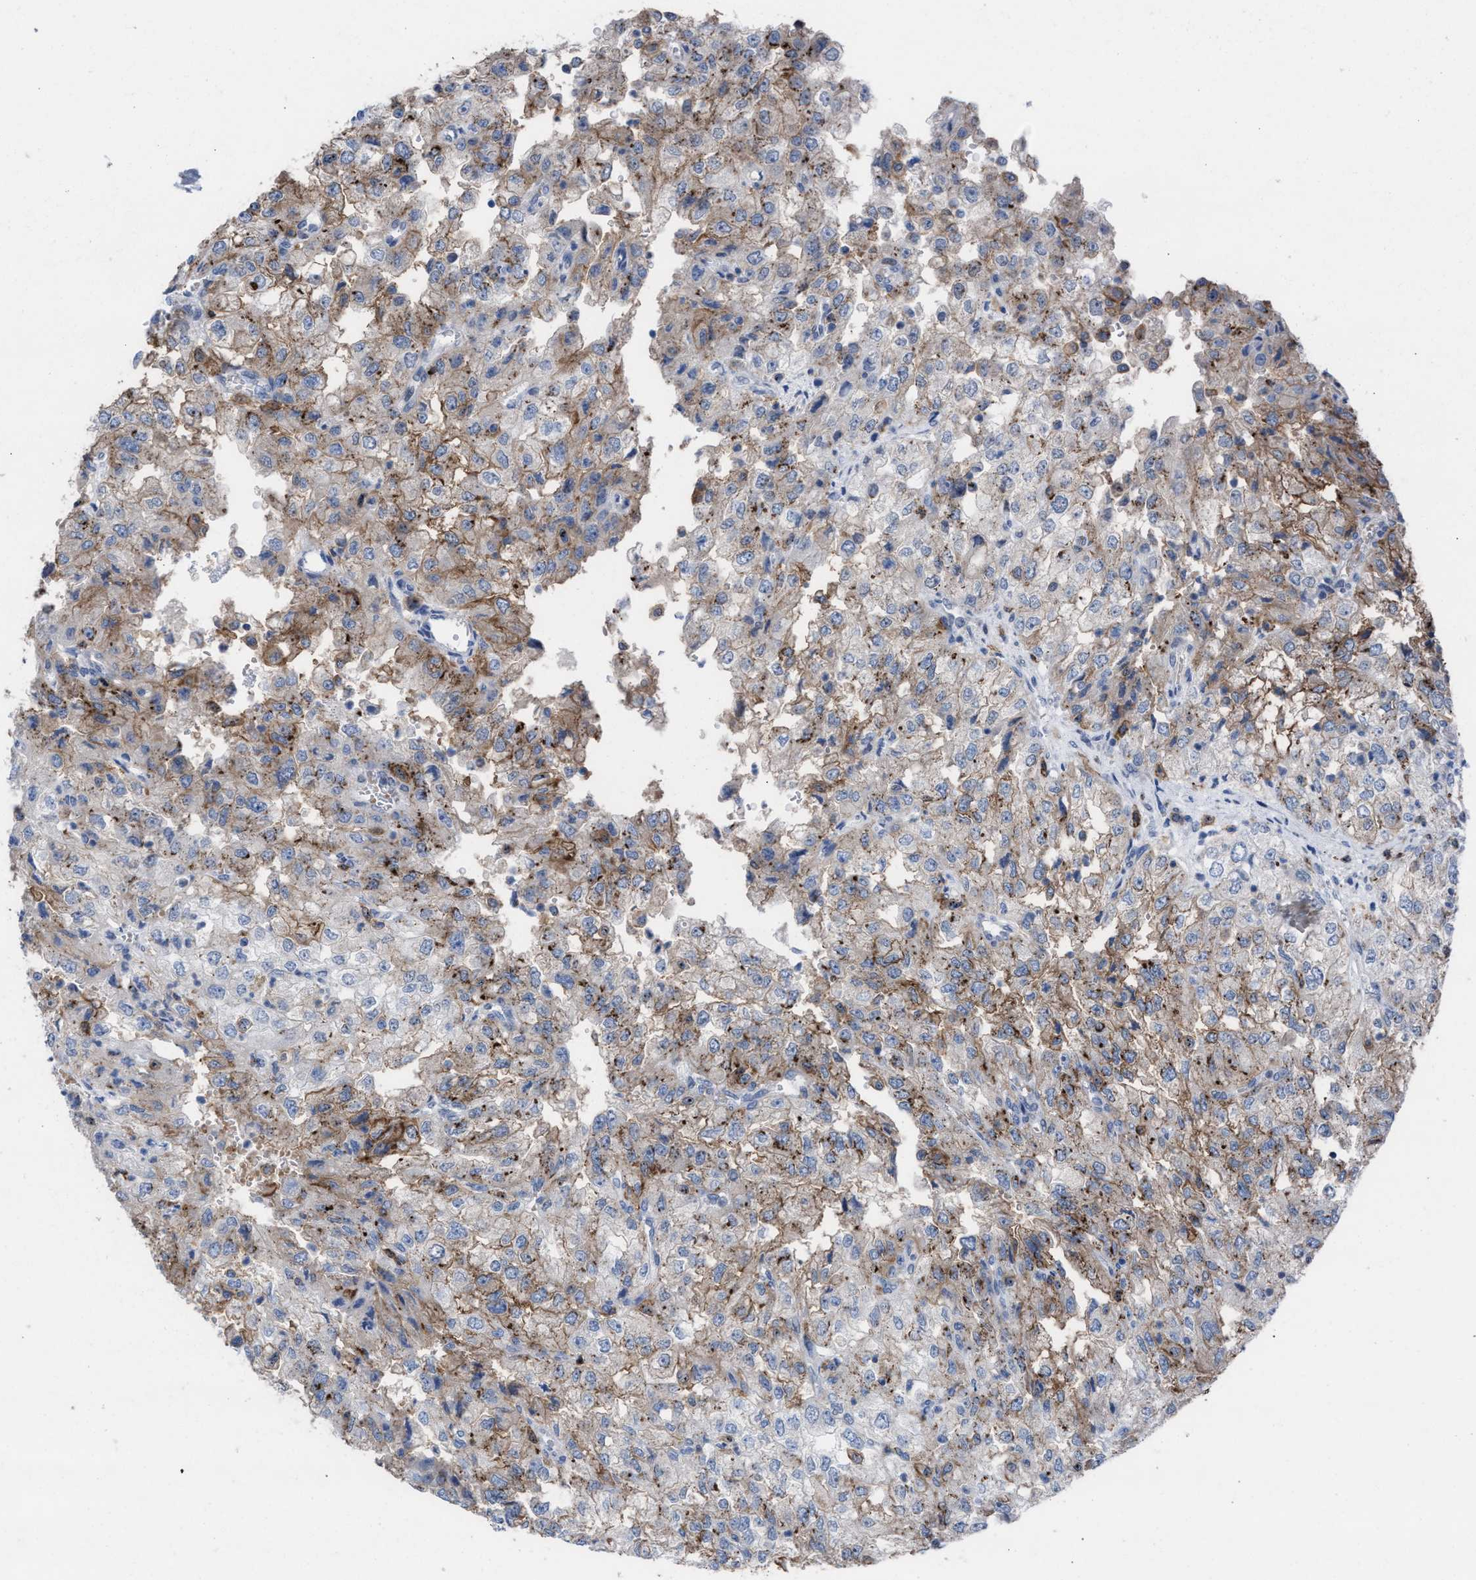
{"staining": {"intensity": "moderate", "quantity": "<25%", "location": "cytoplasmic/membranous"}, "tissue": "renal cancer", "cell_type": "Tumor cells", "image_type": "cancer", "snomed": [{"axis": "morphology", "description": "Adenocarcinoma, NOS"}, {"axis": "topography", "description": "Kidney"}], "caption": "Immunohistochemistry (IHC) of renal adenocarcinoma demonstrates low levels of moderate cytoplasmic/membranous positivity in approximately <25% of tumor cells. The protein of interest is stained brown, and the nuclei are stained in blue (DAB (3,3'-diaminobenzidine) IHC with brightfield microscopy, high magnification).", "gene": "SLC47A1", "patient": {"sex": "female", "age": 54}}